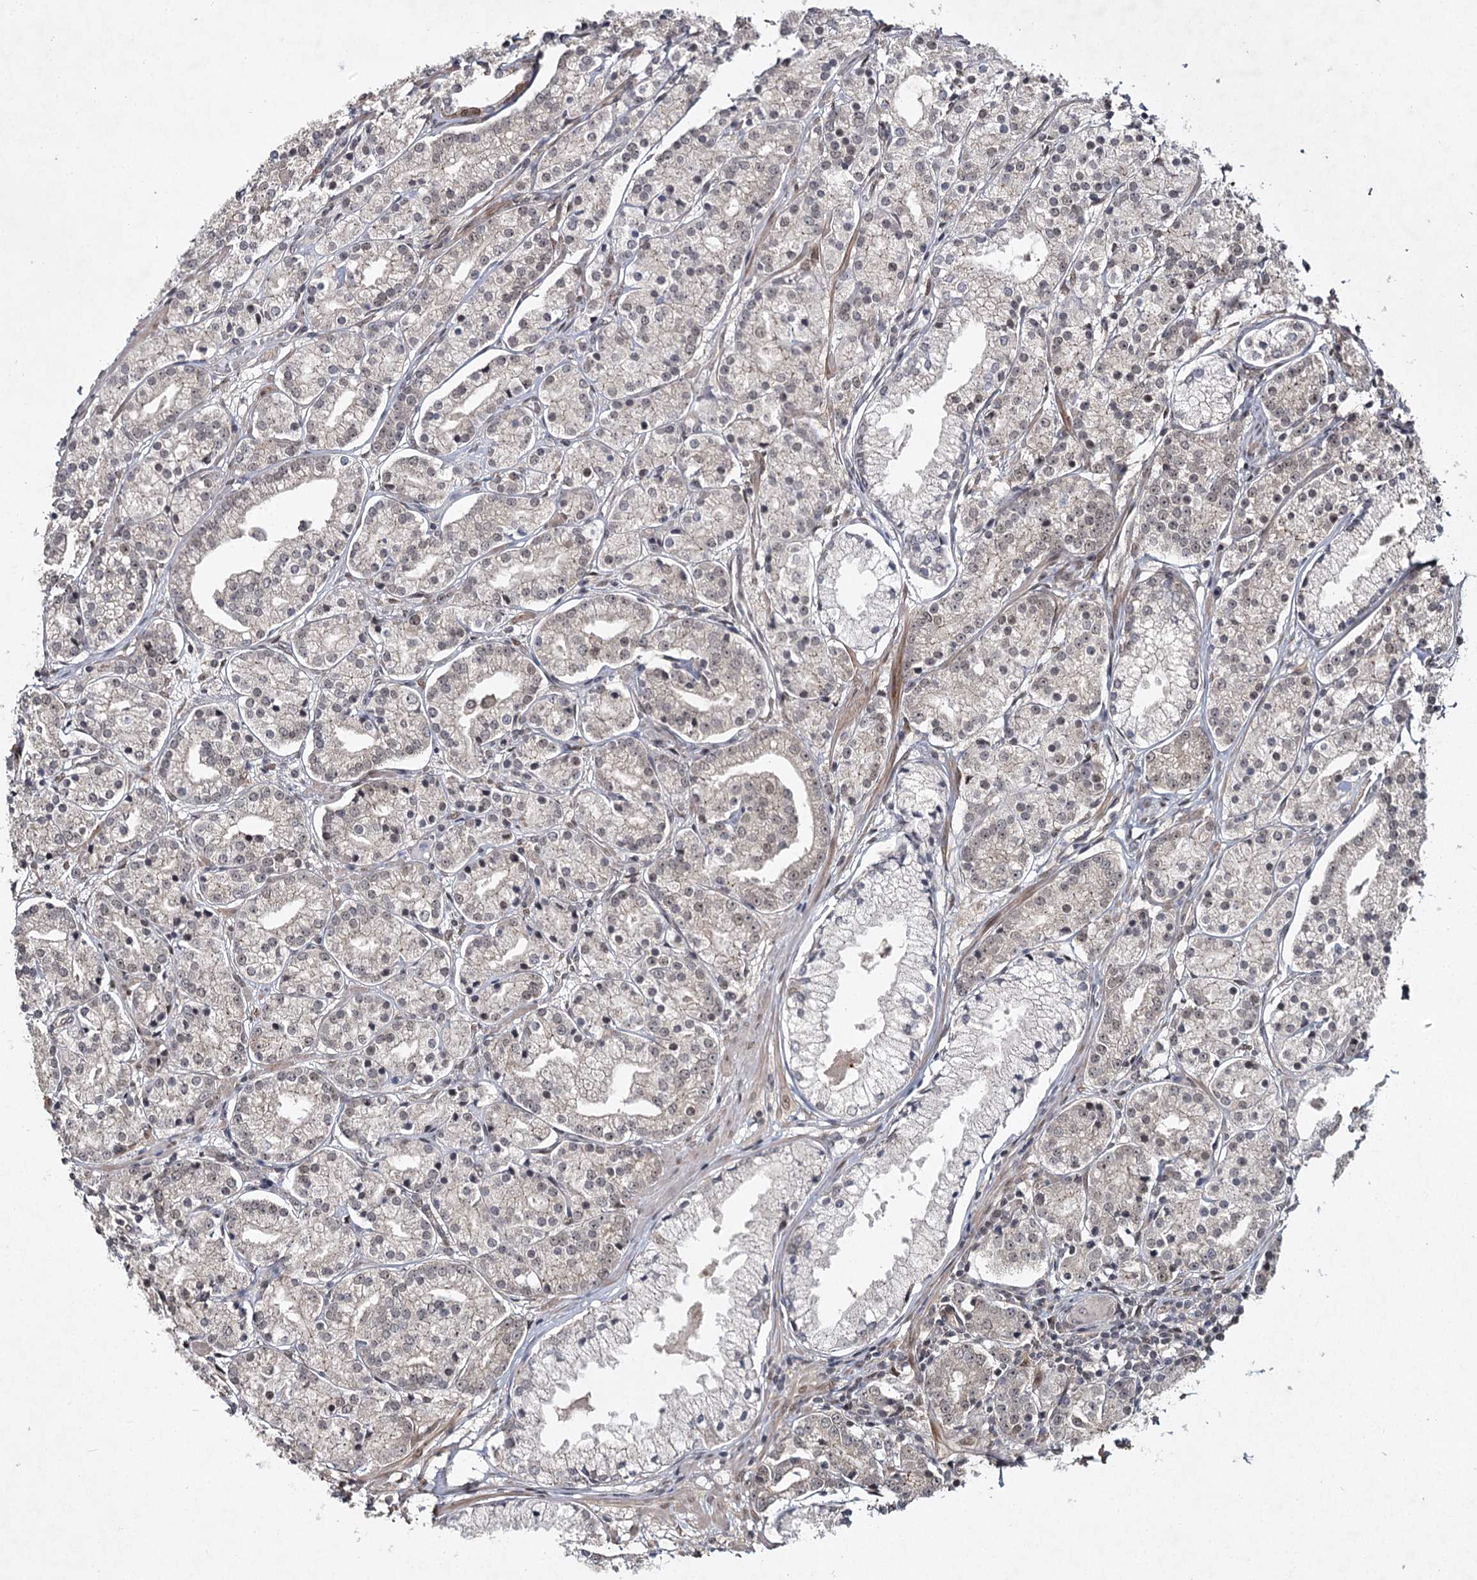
{"staining": {"intensity": "weak", "quantity": "25%-75%", "location": "nuclear"}, "tissue": "prostate cancer", "cell_type": "Tumor cells", "image_type": "cancer", "snomed": [{"axis": "morphology", "description": "Adenocarcinoma, High grade"}, {"axis": "topography", "description": "Prostate"}], "caption": "Human prostate cancer (adenocarcinoma (high-grade)) stained for a protein (brown) reveals weak nuclear positive positivity in about 25%-75% of tumor cells.", "gene": "DCUN1D4", "patient": {"sex": "male", "age": 69}}